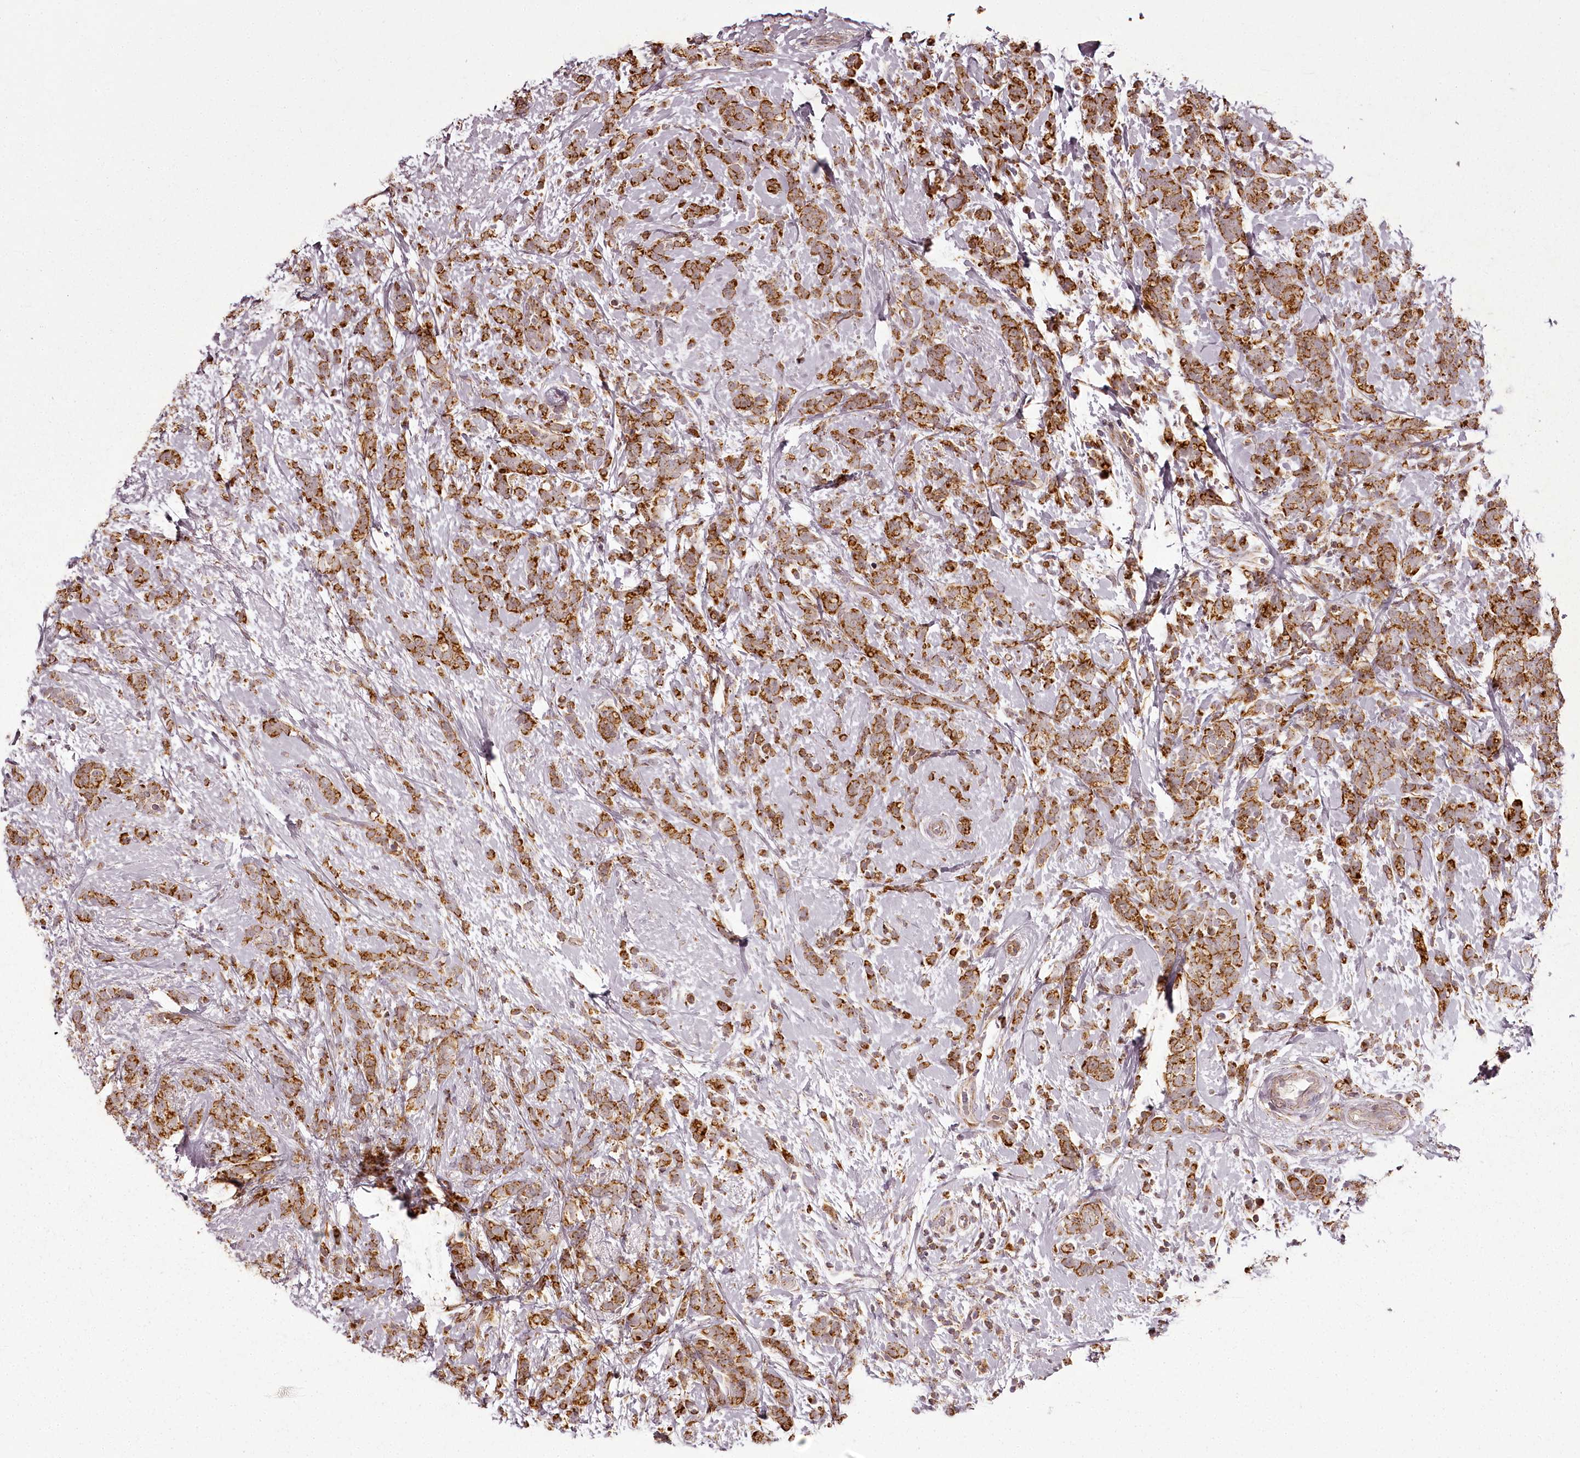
{"staining": {"intensity": "strong", "quantity": ">75%", "location": "cytoplasmic/membranous"}, "tissue": "breast cancer", "cell_type": "Tumor cells", "image_type": "cancer", "snomed": [{"axis": "morphology", "description": "Lobular carcinoma"}, {"axis": "topography", "description": "Breast"}], "caption": "High-magnification brightfield microscopy of breast cancer stained with DAB (brown) and counterstained with hematoxylin (blue). tumor cells exhibit strong cytoplasmic/membranous staining is seen in approximately>75% of cells.", "gene": "CHCHD2", "patient": {"sex": "female", "age": 58}}